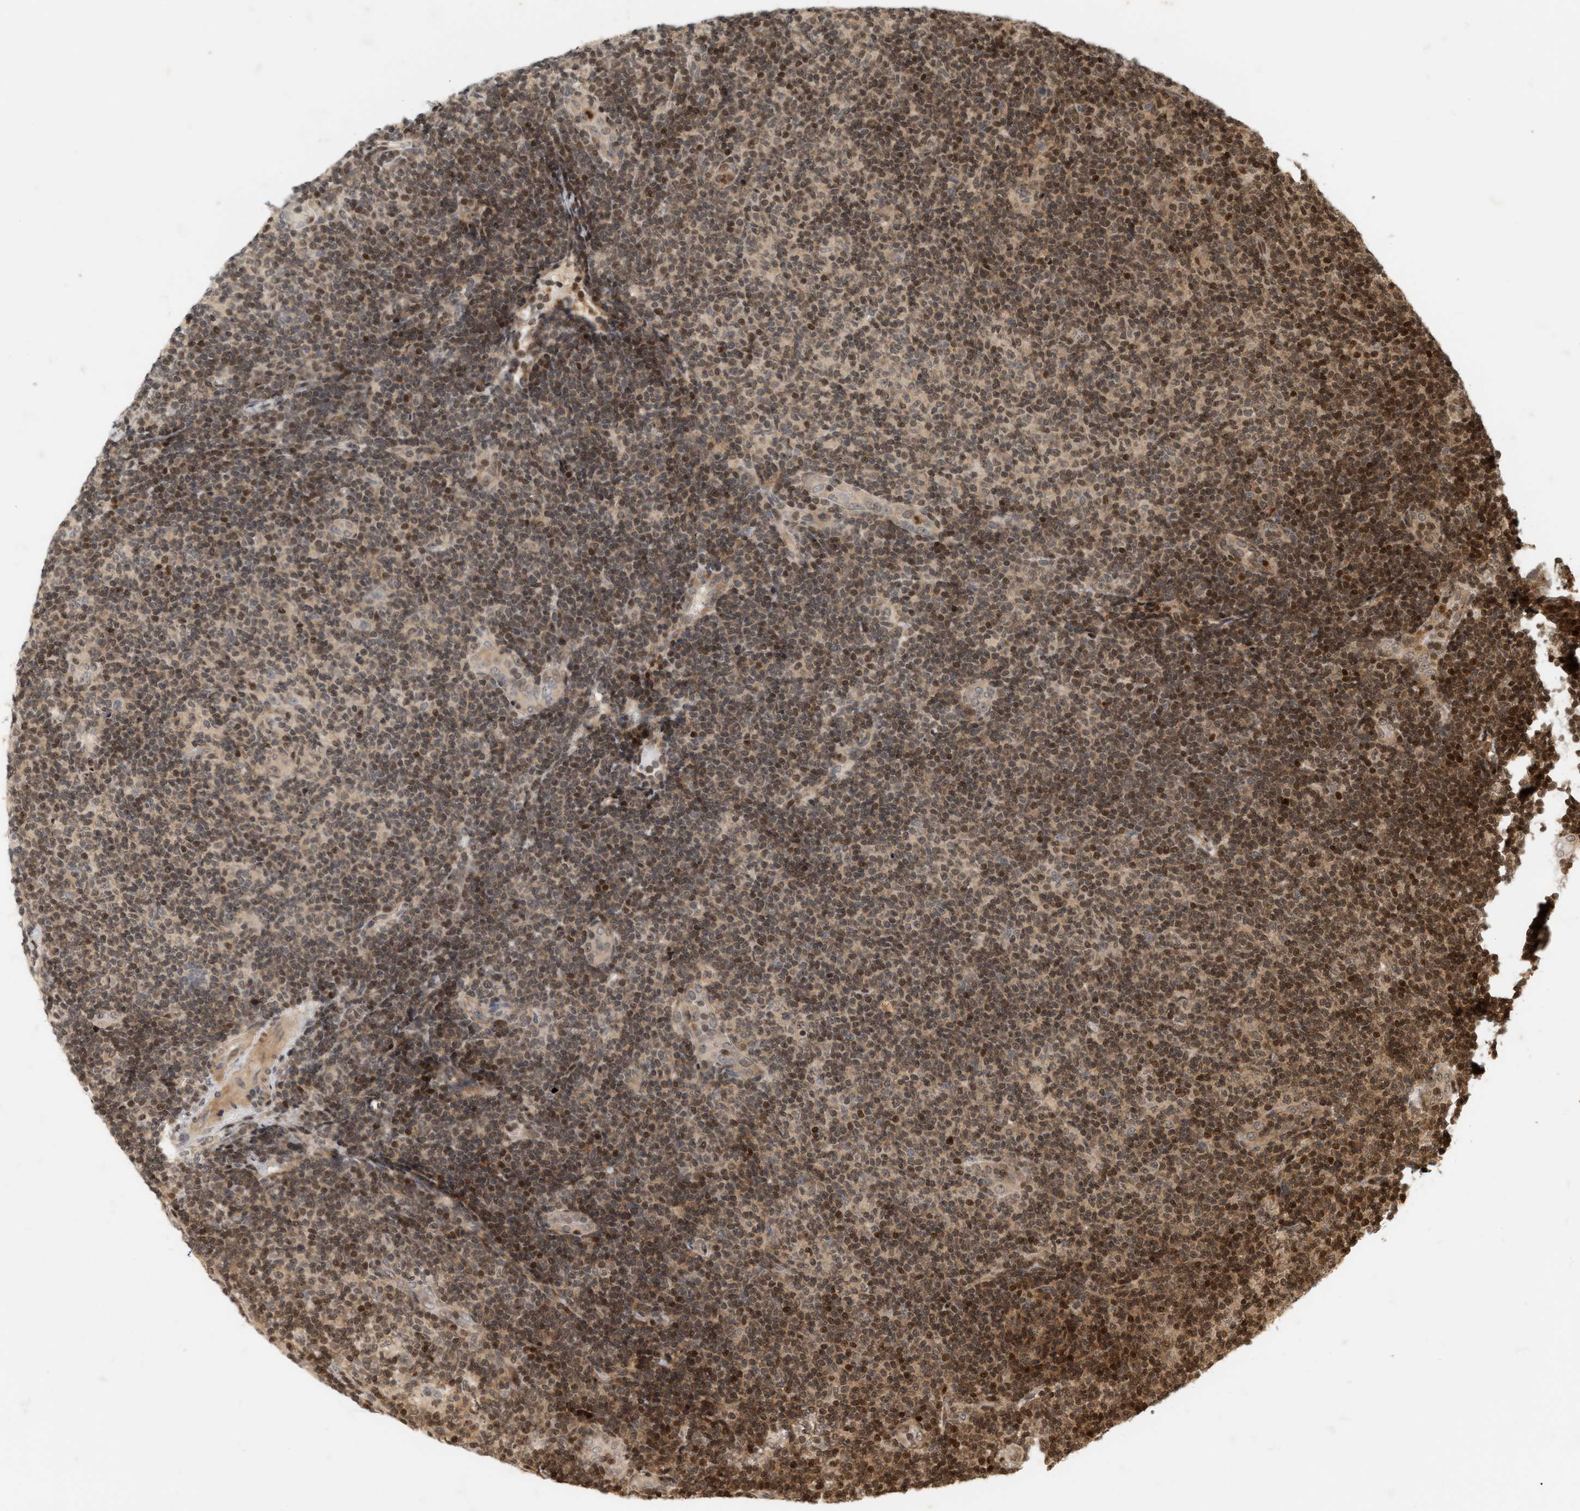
{"staining": {"intensity": "moderate", "quantity": "25%-75%", "location": "nuclear"}, "tissue": "lymphoma", "cell_type": "Tumor cells", "image_type": "cancer", "snomed": [{"axis": "morphology", "description": "Malignant lymphoma, non-Hodgkin's type, Low grade"}, {"axis": "topography", "description": "Lymph node"}], "caption": "Immunohistochemistry (IHC) of human malignant lymphoma, non-Hodgkin's type (low-grade) shows medium levels of moderate nuclear staining in about 25%-75% of tumor cells.", "gene": "NFE2L2", "patient": {"sex": "male", "age": 83}}